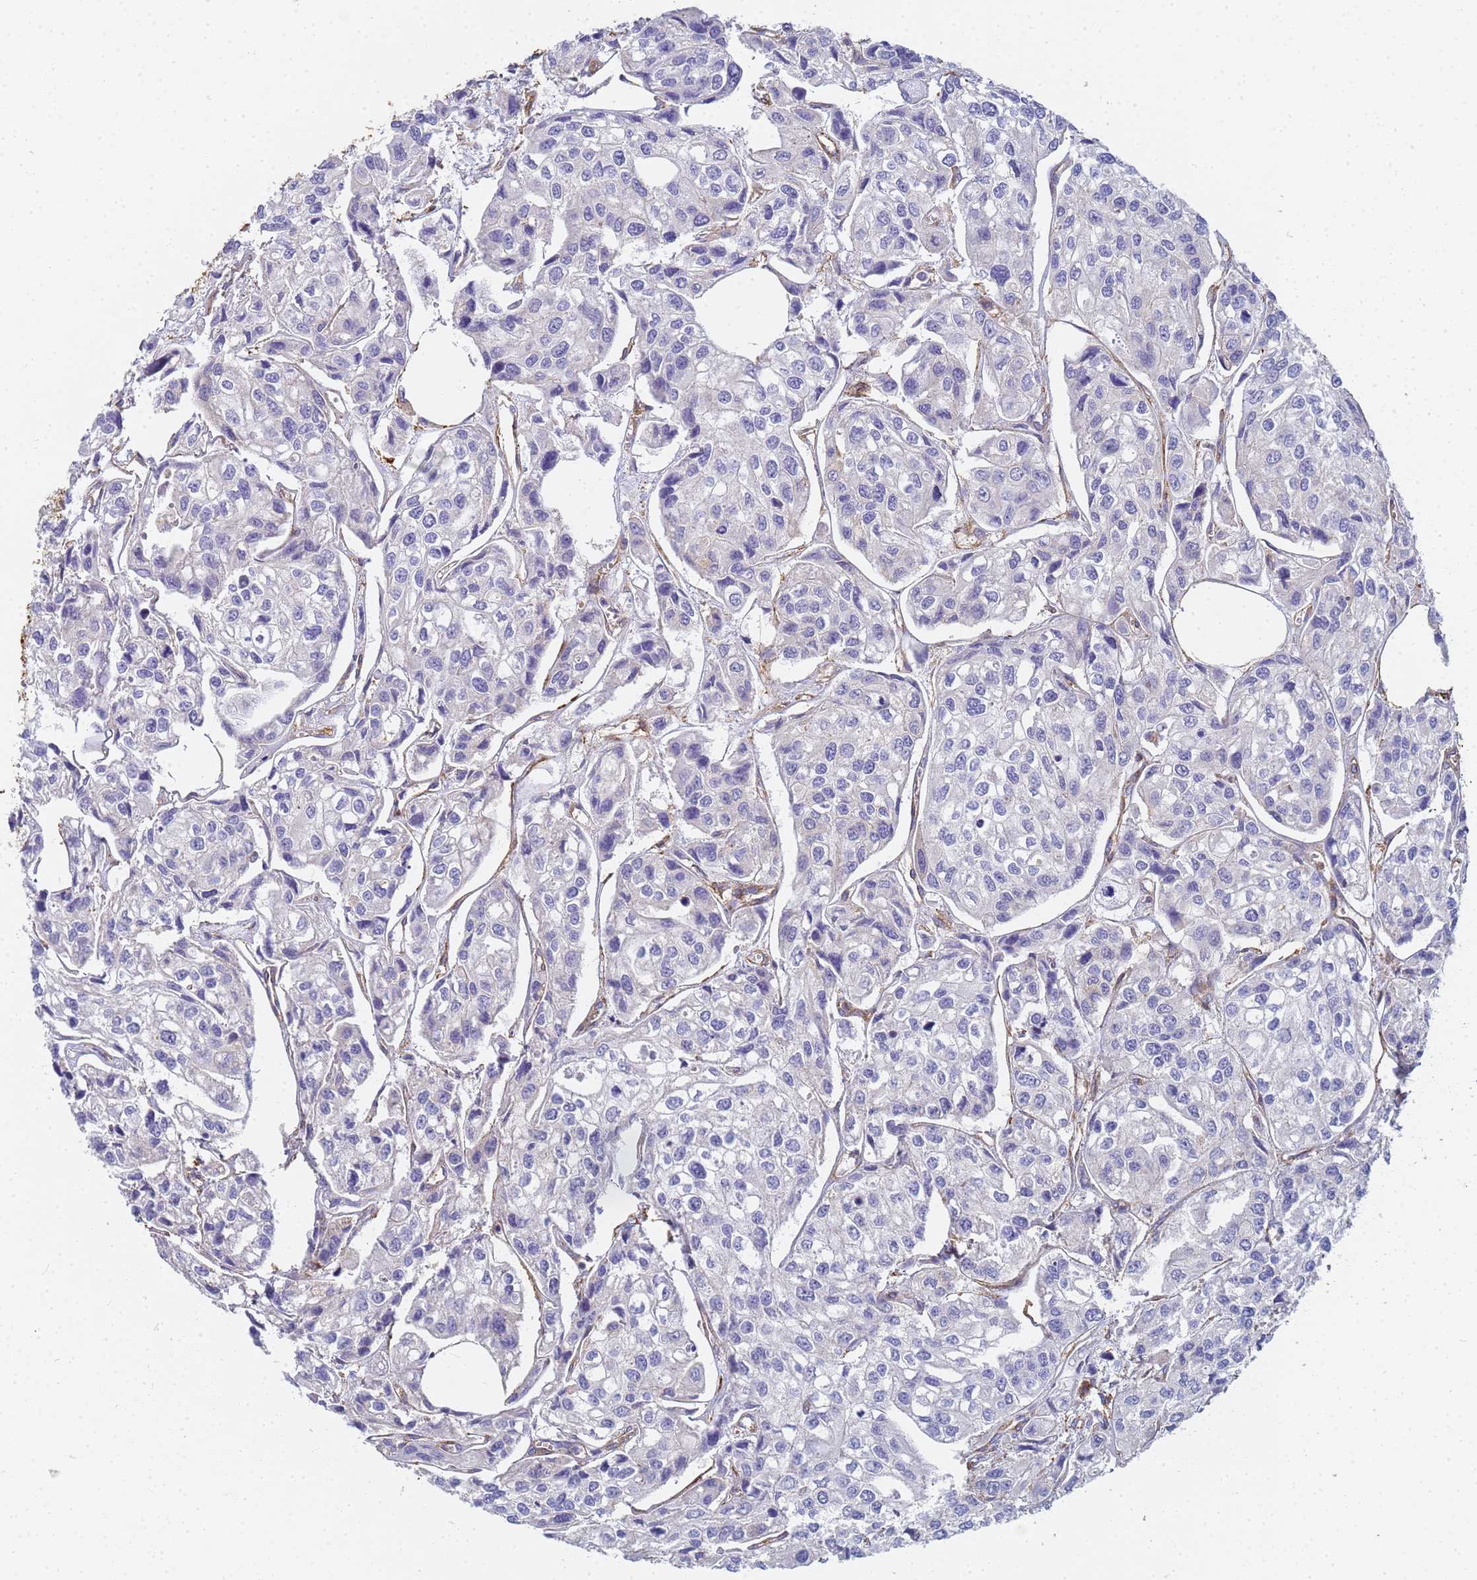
{"staining": {"intensity": "negative", "quantity": "none", "location": "none"}, "tissue": "urothelial cancer", "cell_type": "Tumor cells", "image_type": "cancer", "snomed": [{"axis": "morphology", "description": "Urothelial carcinoma, High grade"}, {"axis": "topography", "description": "Urinary bladder"}], "caption": "A high-resolution histopathology image shows immunohistochemistry (IHC) staining of urothelial cancer, which exhibits no significant positivity in tumor cells.", "gene": "TPM1", "patient": {"sex": "male", "age": 67}}